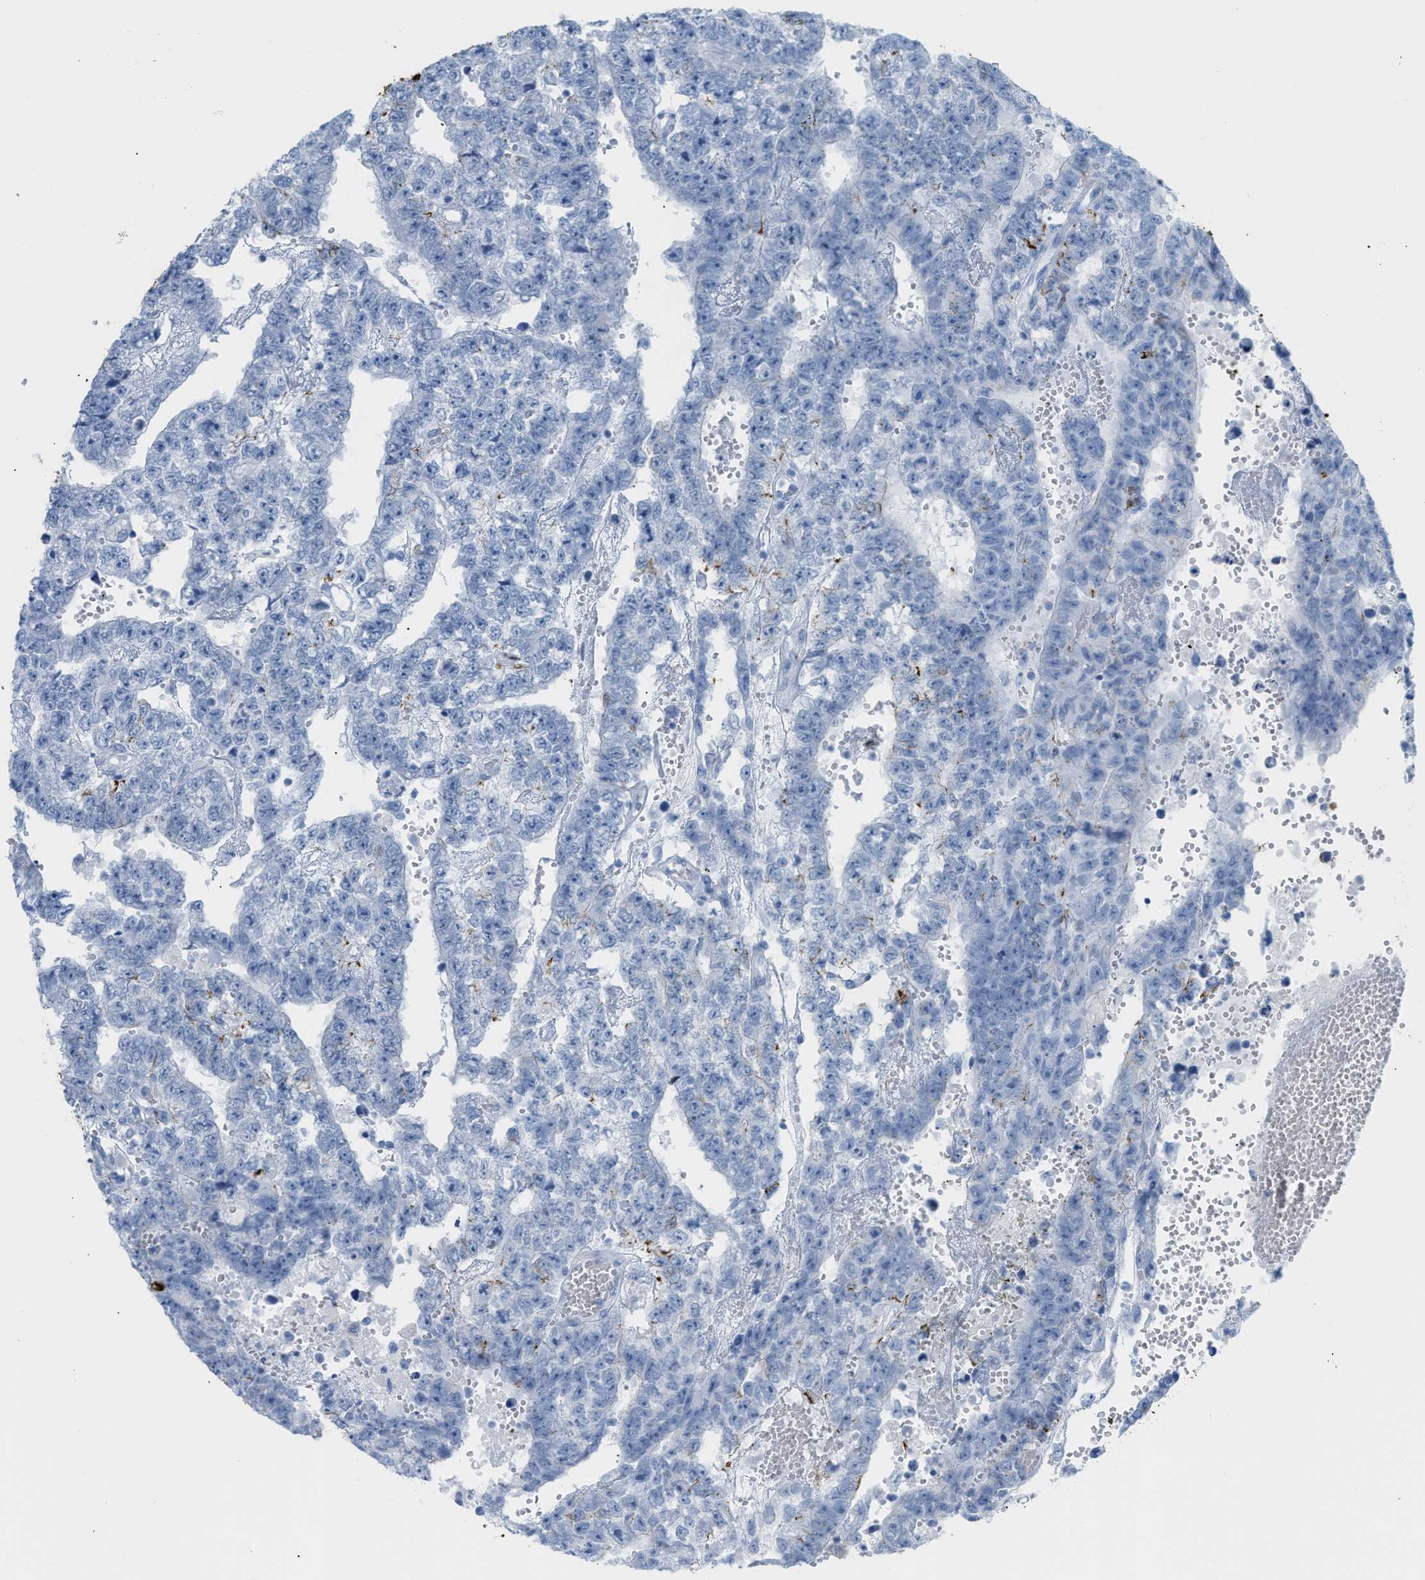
{"staining": {"intensity": "negative", "quantity": "none", "location": "none"}, "tissue": "testis cancer", "cell_type": "Tumor cells", "image_type": "cancer", "snomed": [{"axis": "morphology", "description": "Carcinoma, Embryonal, NOS"}, {"axis": "topography", "description": "Testis"}], "caption": "Immunohistochemistry of human embryonal carcinoma (testis) exhibits no expression in tumor cells.", "gene": "DES", "patient": {"sex": "male", "age": 25}}